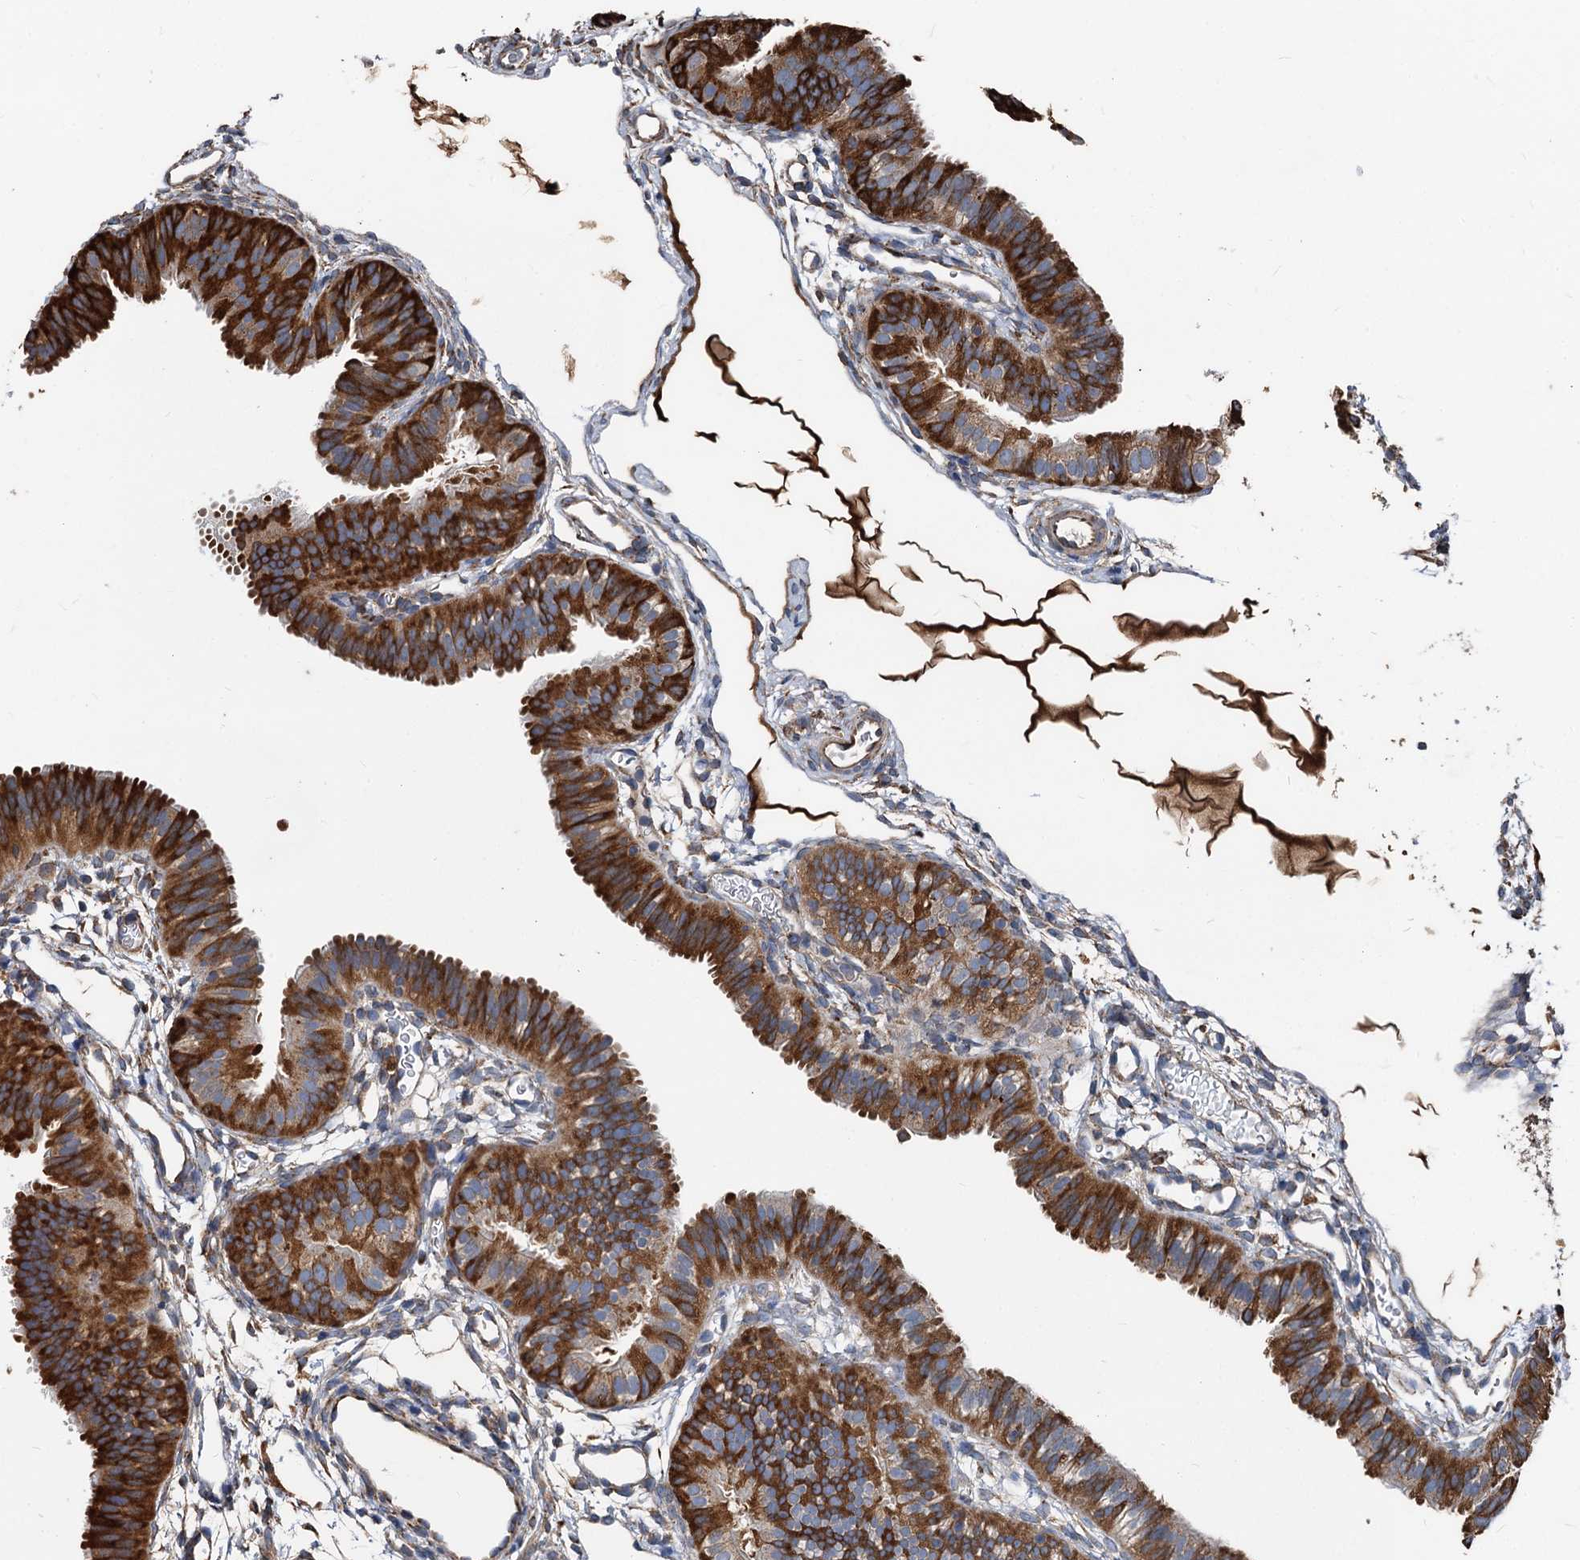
{"staining": {"intensity": "strong", "quantity": ">75%", "location": "cytoplasmic/membranous"}, "tissue": "fallopian tube", "cell_type": "Glandular cells", "image_type": "normal", "snomed": [{"axis": "morphology", "description": "Normal tissue, NOS"}, {"axis": "topography", "description": "Fallopian tube"}], "caption": "The photomicrograph reveals immunohistochemical staining of normal fallopian tube. There is strong cytoplasmic/membranous positivity is seen in about >75% of glandular cells.", "gene": "NEURL1B", "patient": {"sex": "female", "age": 35}}